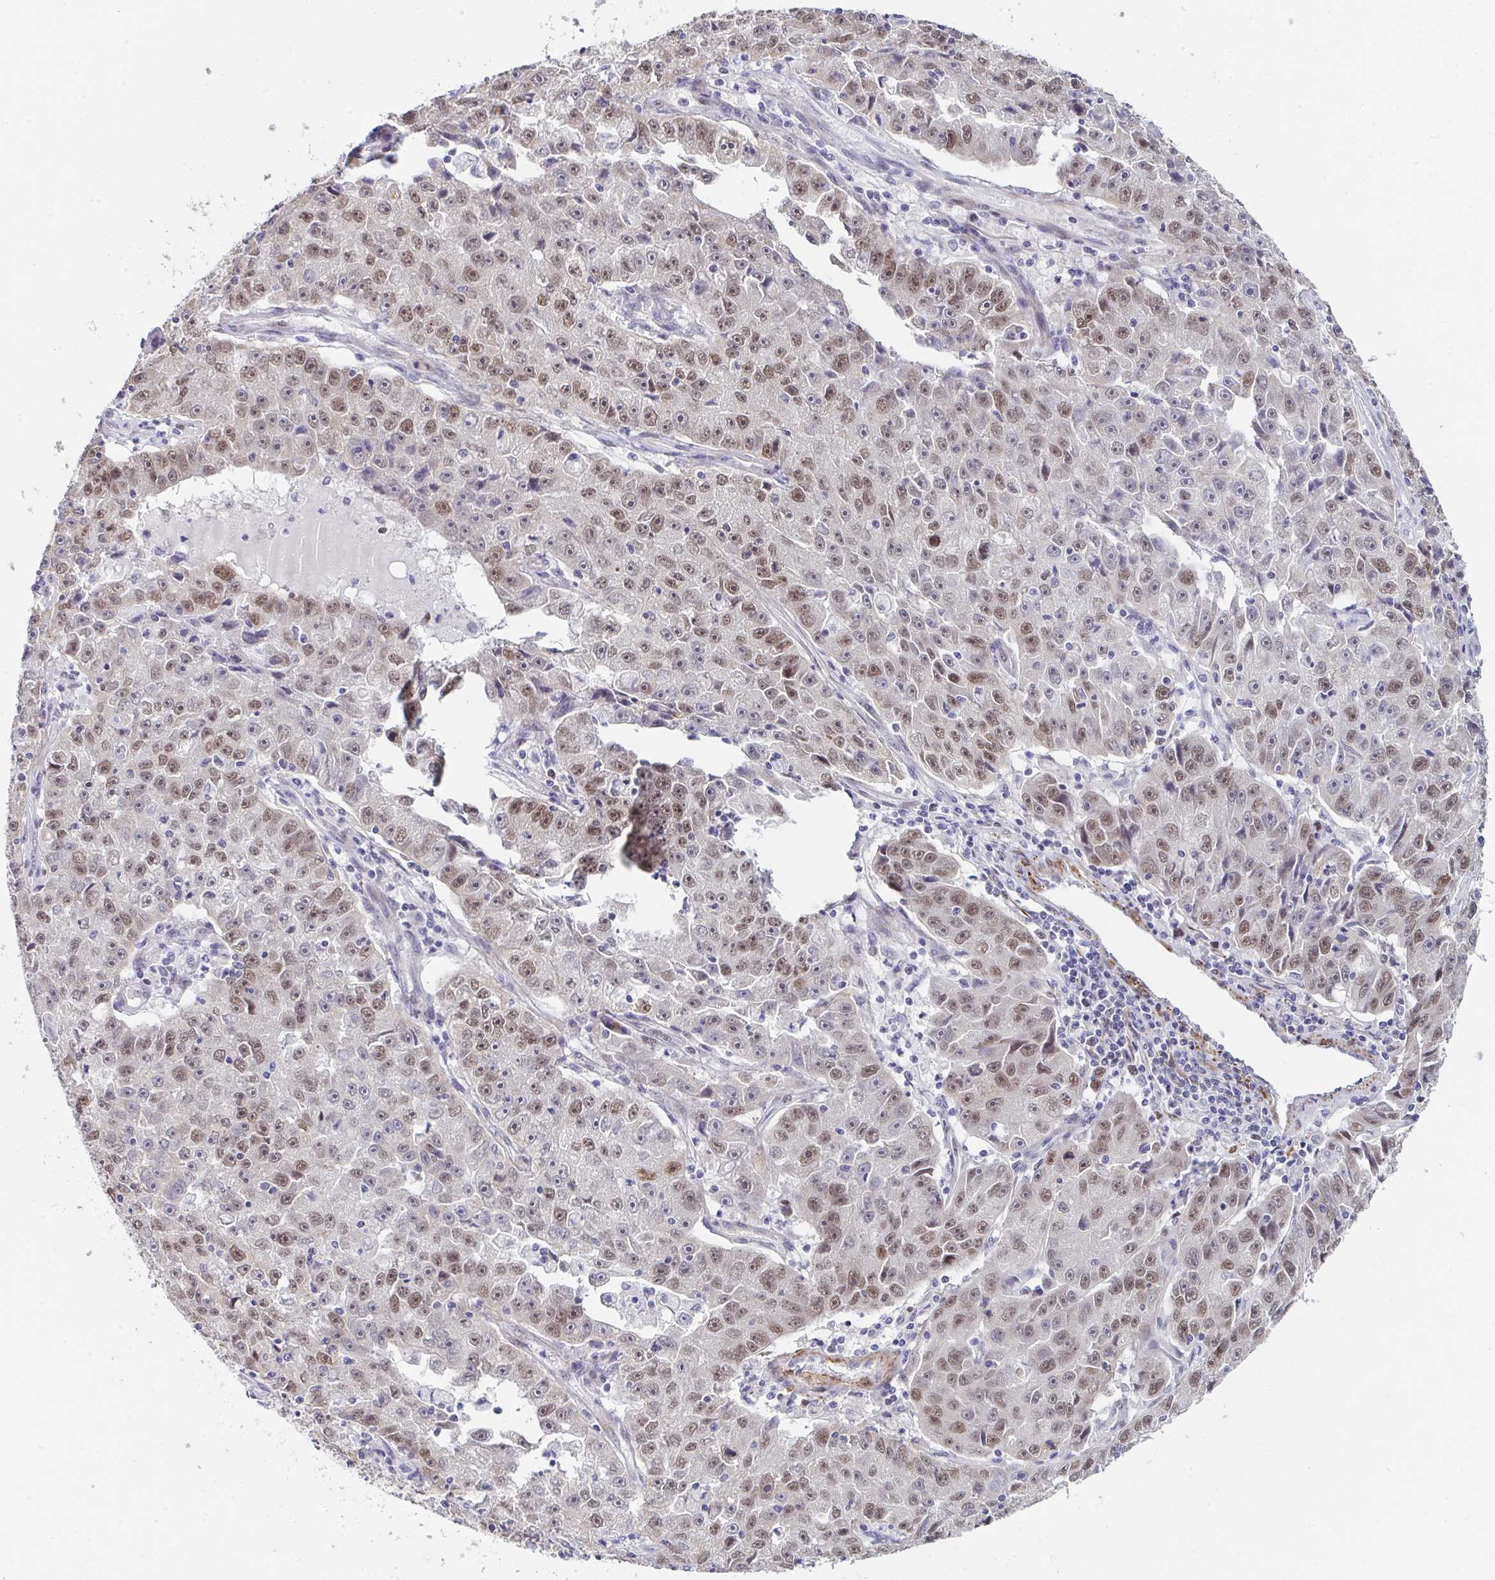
{"staining": {"intensity": "weak", "quantity": ">75%", "location": "nuclear"}, "tissue": "lung cancer", "cell_type": "Tumor cells", "image_type": "cancer", "snomed": [{"axis": "morphology", "description": "Normal morphology"}, {"axis": "morphology", "description": "Adenocarcinoma, NOS"}, {"axis": "topography", "description": "Lymph node"}, {"axis": "topography", "description": "Lung"}], "caption": "This is a photomicrograph of immunohistochemistry staining of lung adenocarcinoma, which shows weak positivity in the nuclear of tumor cells.", "gene": "GINS2", "patient": {"sex": "female", "age": 57}}